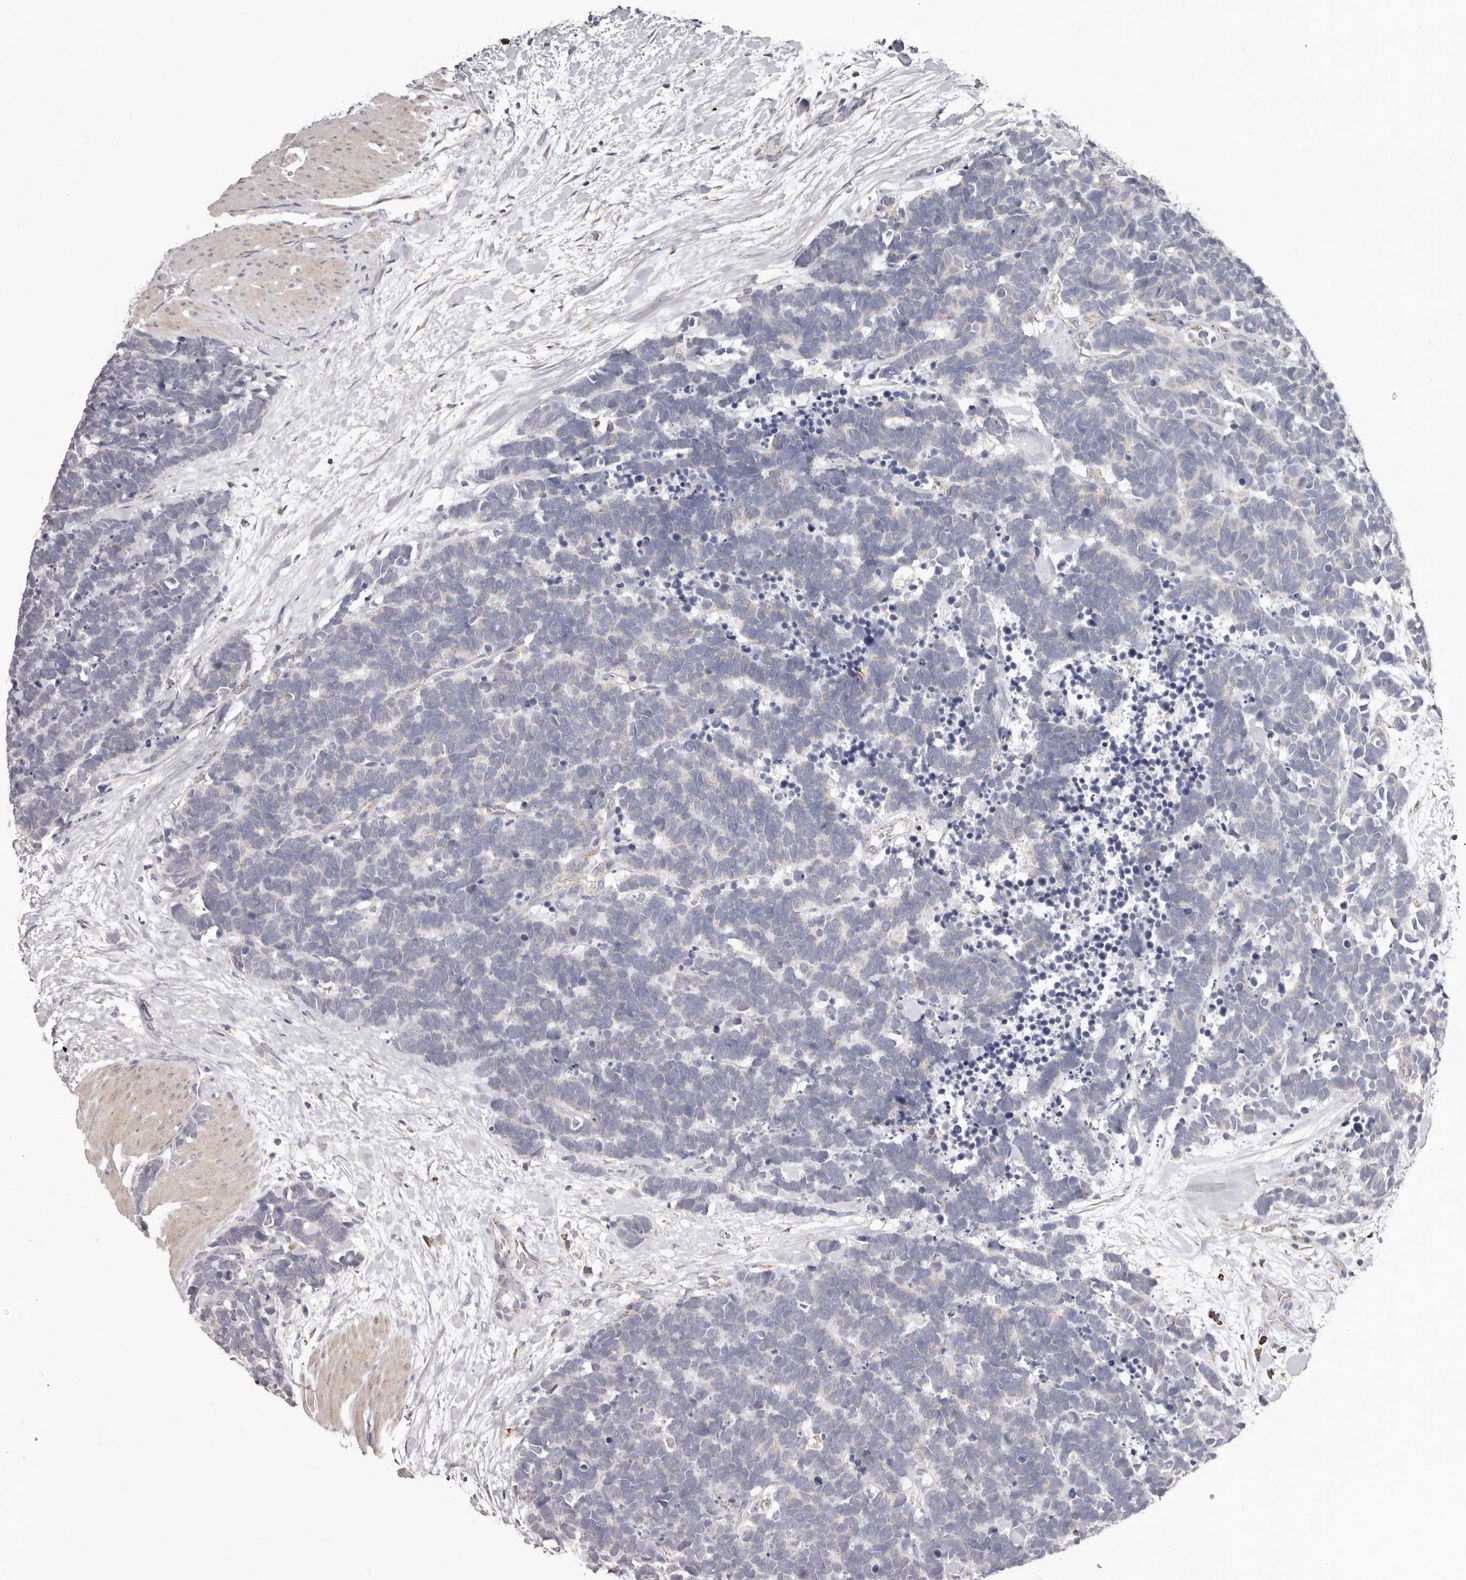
{"staining": {"intensity": "negative", "quantity": "none", "location": "none"}, "tissue": "carcinoid", "cell_type": "Tumor cells", "image_type": "cancer", "snomed": [{"axis": "morphology", "description": "Carcinoma, NOS"}, {"axis": "morphology", "description": "Carcinoid, malignant, NOS"}, {"axis": "topography", "description": "Urinary bladder"}], "caption": "Immunohistochemical staining of human malignant carcinoid reveals no significant expression in tumor cells. Nuclei are stained in blue.", "gene": "PRMT2", "patient": {"sex": "male", "age": 57}}